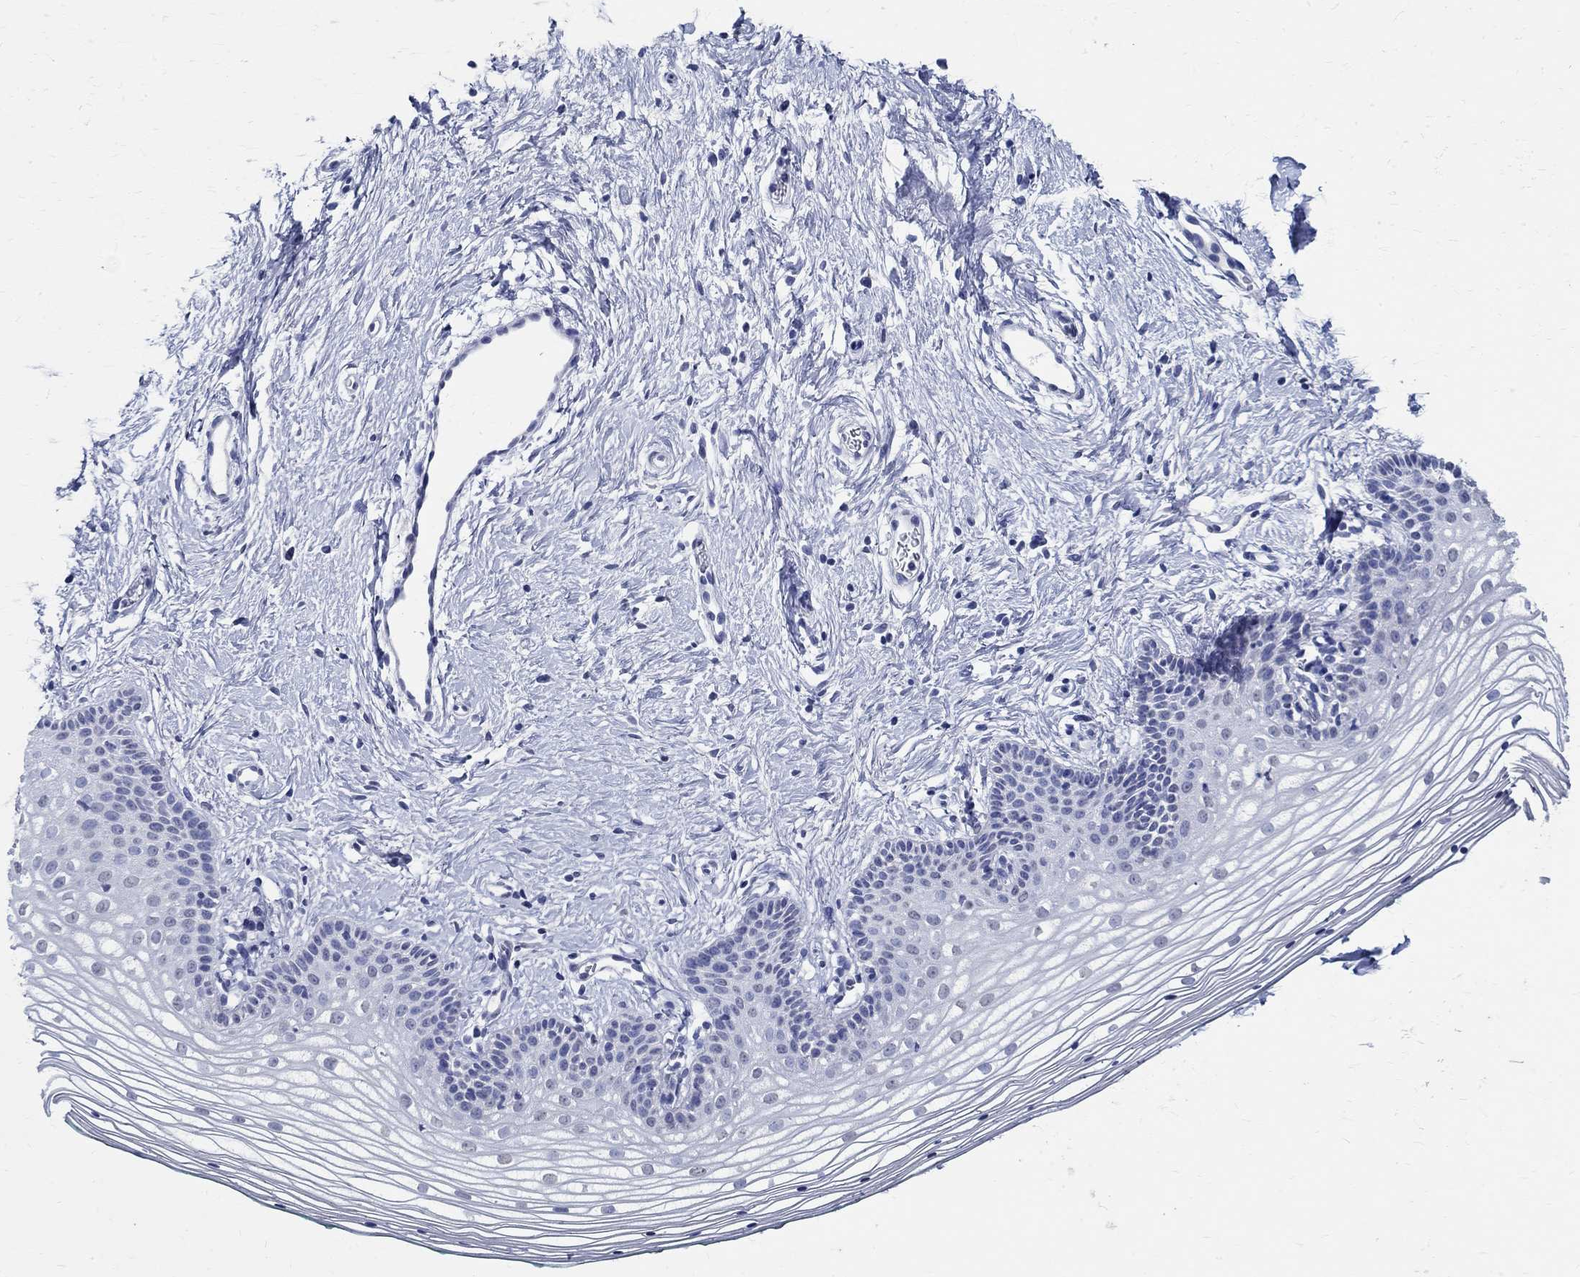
{"staining": {"intensity": "negative", "quantity": "none", "location": "none"}, "tissue": "vagina", "cell_type": "Squamous epithelial cells", "image_type": "normal", "snomed": [{"axis": "morphology", "description": "Normal tissue, NOS"}, {"axis": "topography", "description": "Vagina"}], "caption": "An image of vagina stained for a protein reveals no brown staining in squamous epithelial cells. Brightfield microscopy of immunohistochemistry (IHC) stained with DAB (3,3'-diaminobenzidine) (brown) and hematoxylin (blue), captured at high magnification.", "gene": "TSPAN16", "patient": {"sex": "female", "age": 36}}